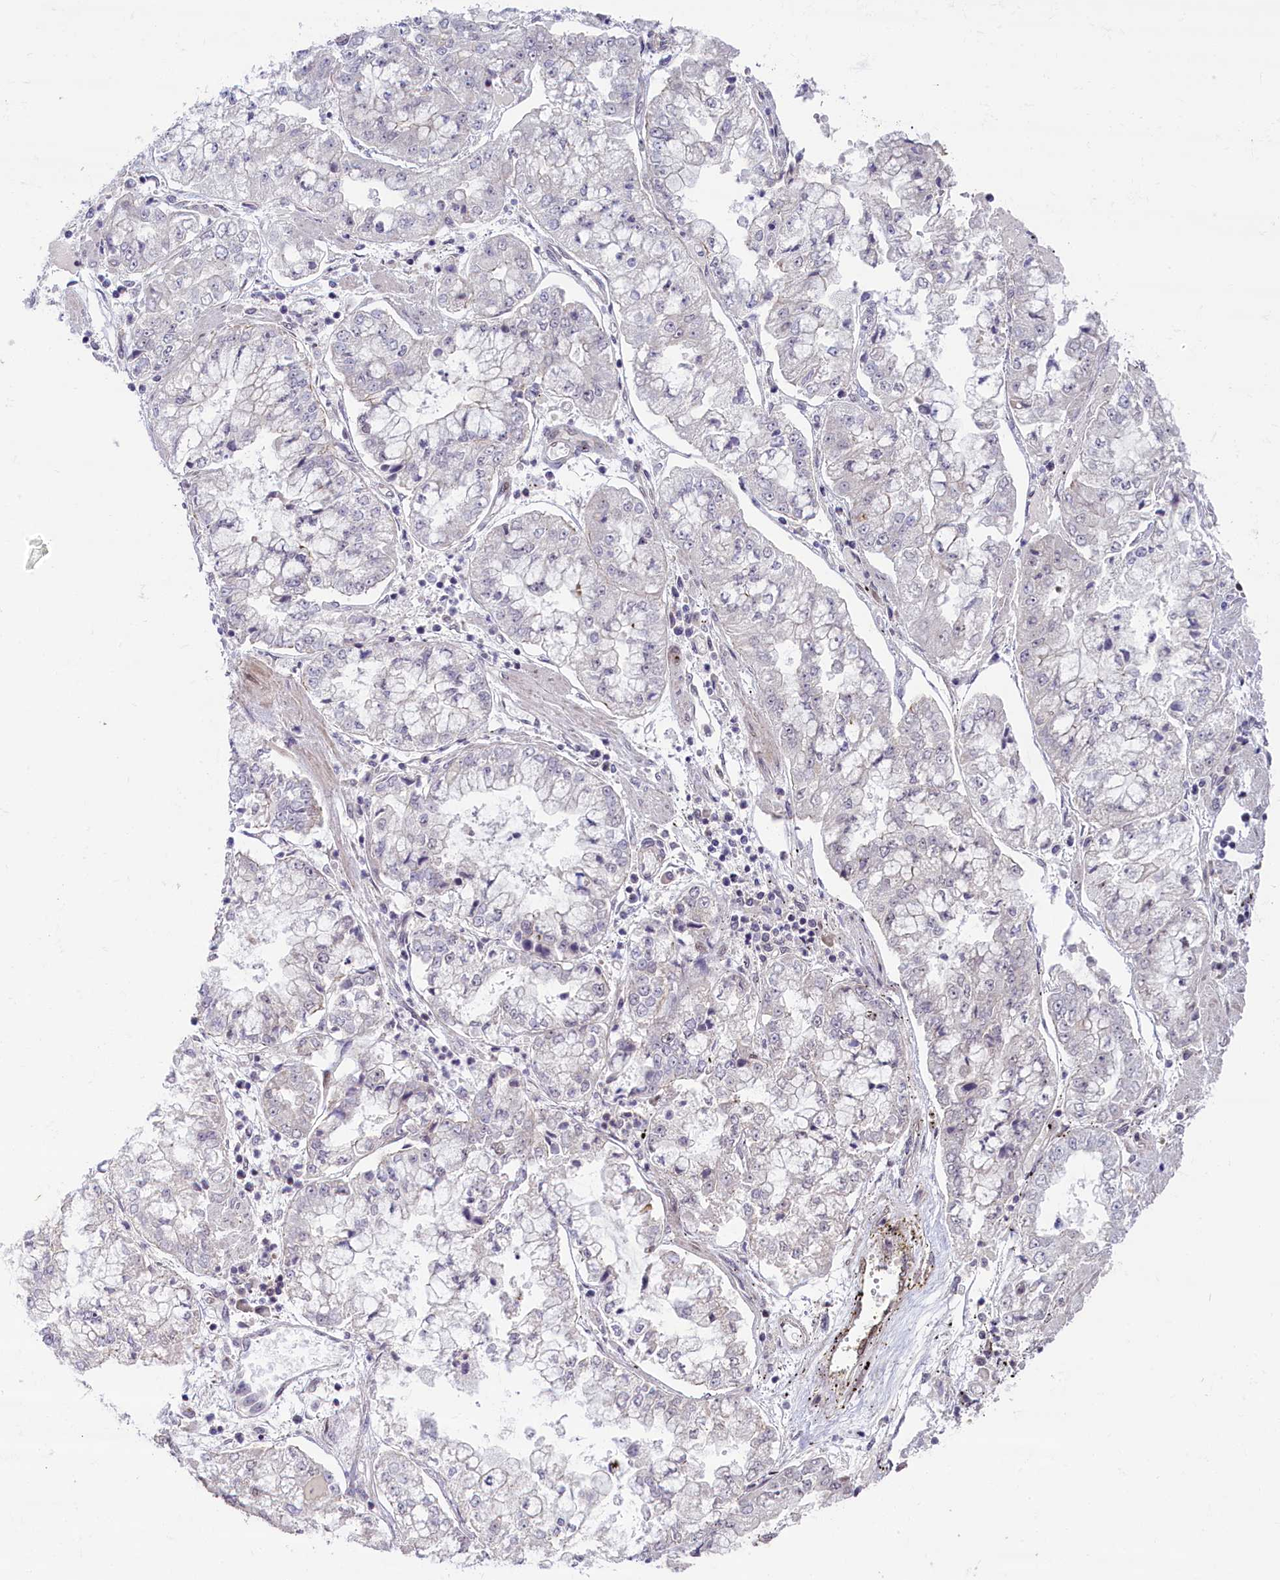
{"staining": {"intensity": "negative", "quantity": "none", "location": "none"}, "tissue": "stomach cancer", "cell_type": "Tumor cells", "image_type": "cancer", "snomed": [{"axis": "morphology", "description": "Adenocarcinoma, NOS"}, {"axis": "topography", "description": "Stomach"}], "caption": "This is an IHC micrograph of human stomach cancer. There is no positivity in tumor cells.", "gene": "CCL23", "patient": {"sex": "male", "age": 76}}